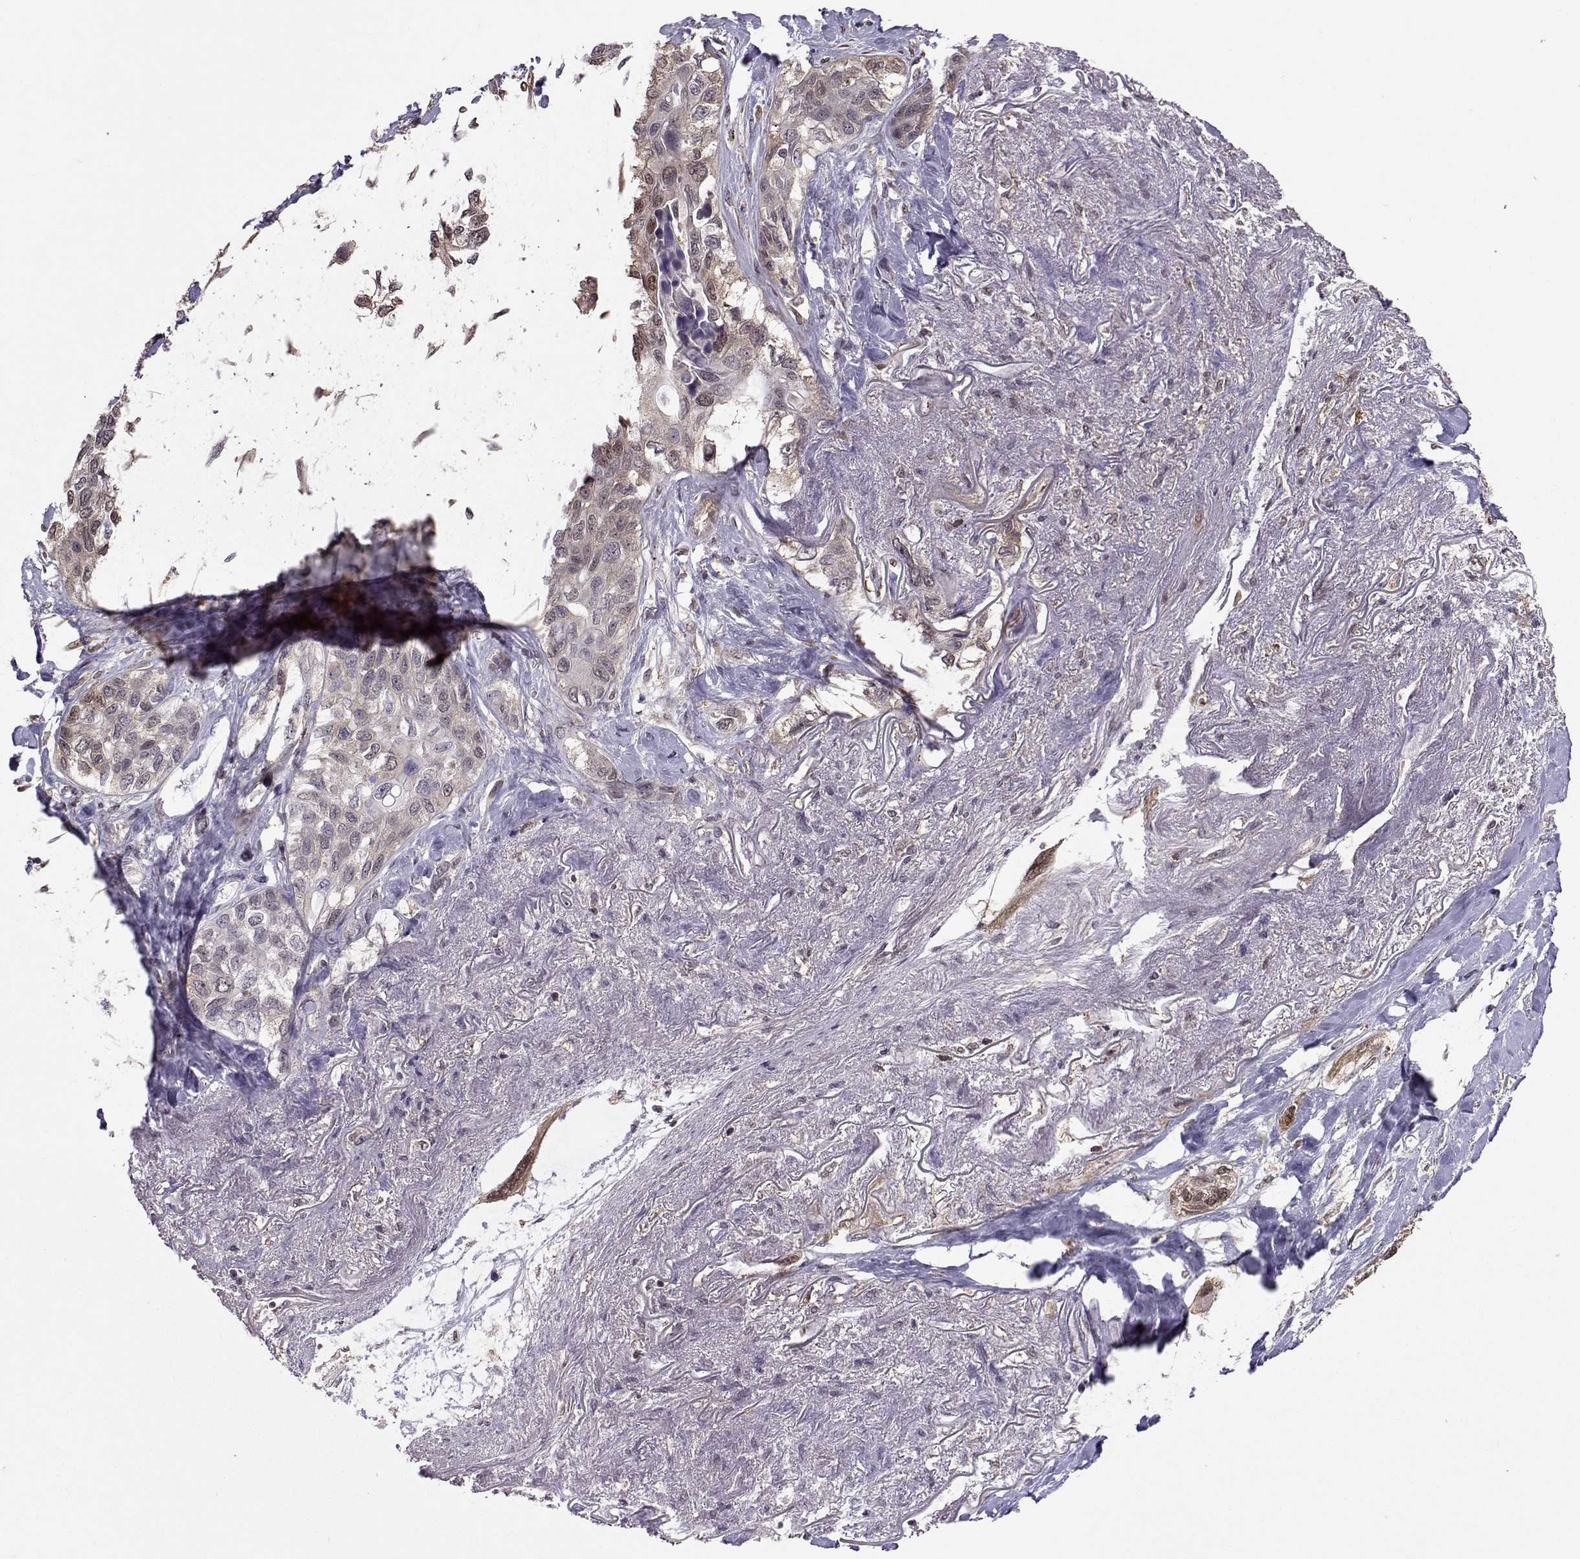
{"staining": {"intensity": "weak", "quantity": "25%-75%", "location": "cytoplasmic/membranous,nuclear"}, "tissue": "lung cancer", "cell_type": "Tumor cells", "image_type": "cancer", "snomed": [{"axis": "morphology", "description": "Squamous cell carcinoma, NOS"}, {"axis": "topography", "description": "Lung"}], "caption": "An image showing weak cytoplasmic/membranous and nuclear expression in approximately 25%-75% of tumor cells in lung cancer (squamous cell carcinoma), as visualized by brown immunohistochemical staining.", "gene": "NCAM2", "patient": {"sex": "female", "age": 70}}